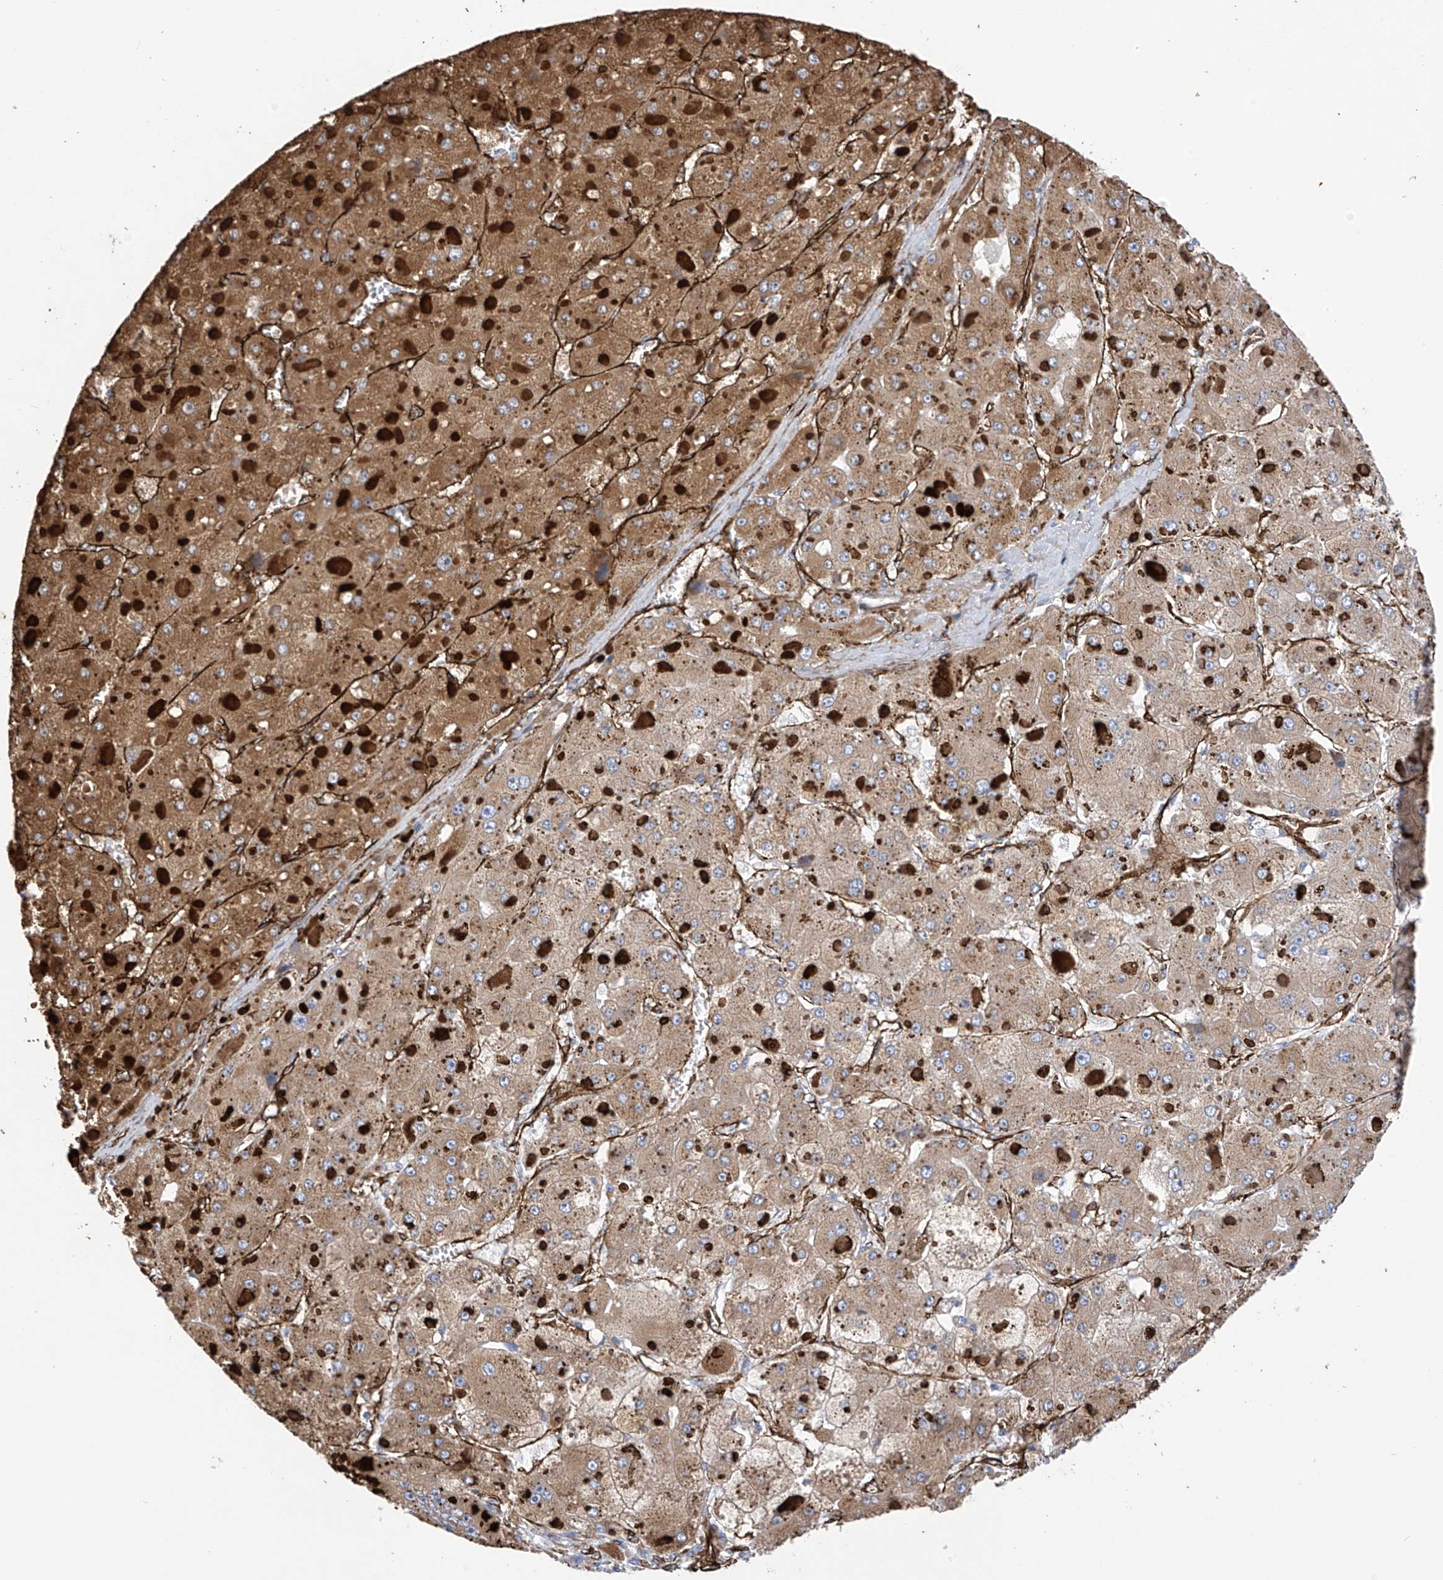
{"staining": {"intensity": "moderate", "quantity": ">75%", "location": "cytoplasmic/membranous"}, "tissue": "liver cancer", "cell_type": "Tumor cells", "image_type": "cancer", "snomed": [{"axis": "morphology", "description": "Carcinoma, Hepatocellular, NOS"}, {"axis": "topography", "description": "Liver"}], "caption": "Human liver cancer stained with a protein marker reveals moderate staining in tumor cells.", "gene": "UBTD1", "patient": {"sex": "female", "age": 73}}